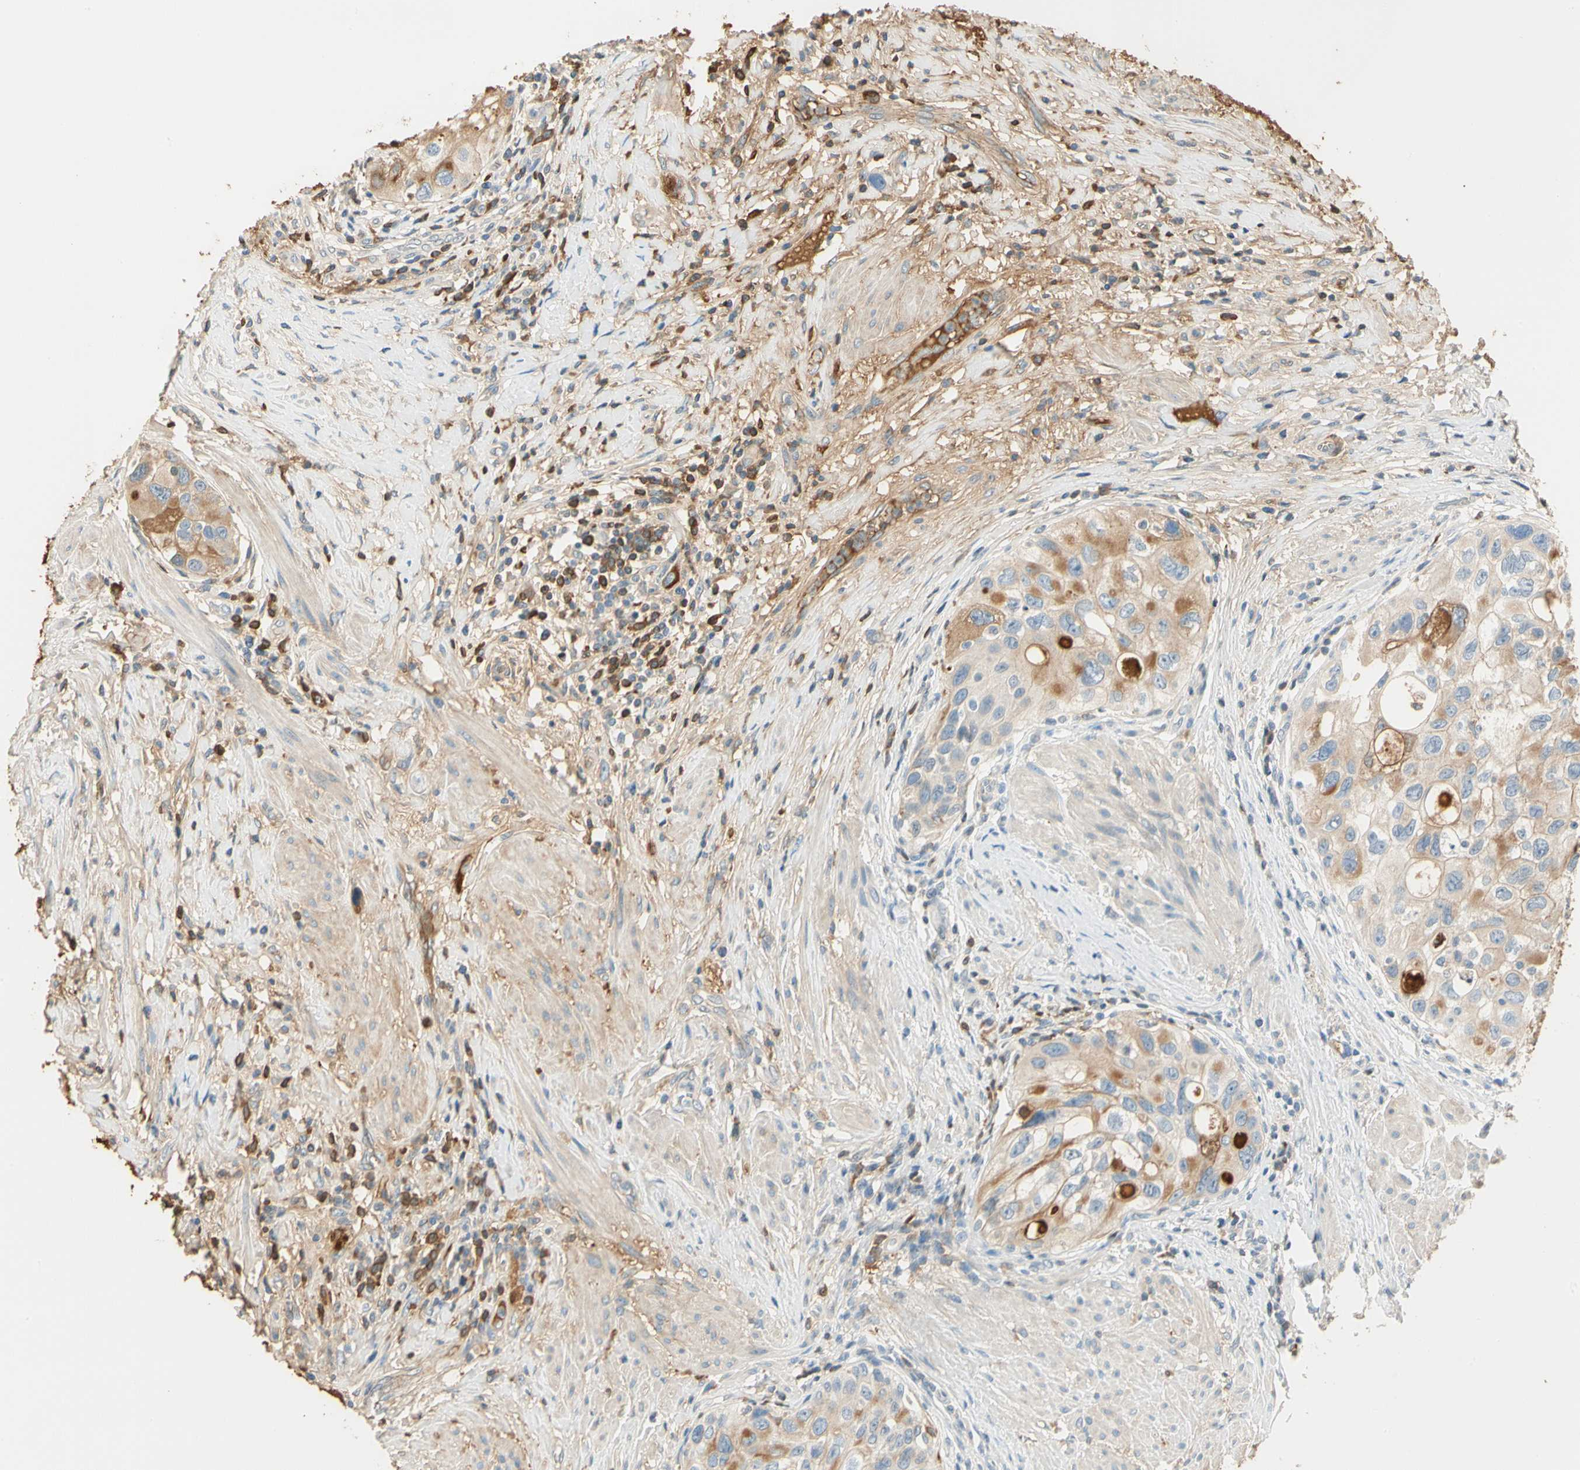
{"staining": {"intensity": "moderate", "quantity": ">75%", "location": "cytoplasmic/membranous"}, "tissue": "urothelial cancer", "cell_type": "Tumor cells", "image_type": "cancer", "snomed": [{"axis": "morphology", "description": "Urothelial carcinoma, High grade"}, {"axis": "topography", "description": "Urinary bladder"}], "caption": "Immunohistochemistry (IHC) histopathology image of neoplastic tissue: human urothelial cancer stained using immunohistochemistry (IHC) shows medium levels of moderate protein expression localized specifically in the cytoplasmic/membranous of tumor cells, appearing as a cytoplasmic/membranous brown color.", "gene": "LAMB3", "patient": {"sex": "female", "age": 56}}